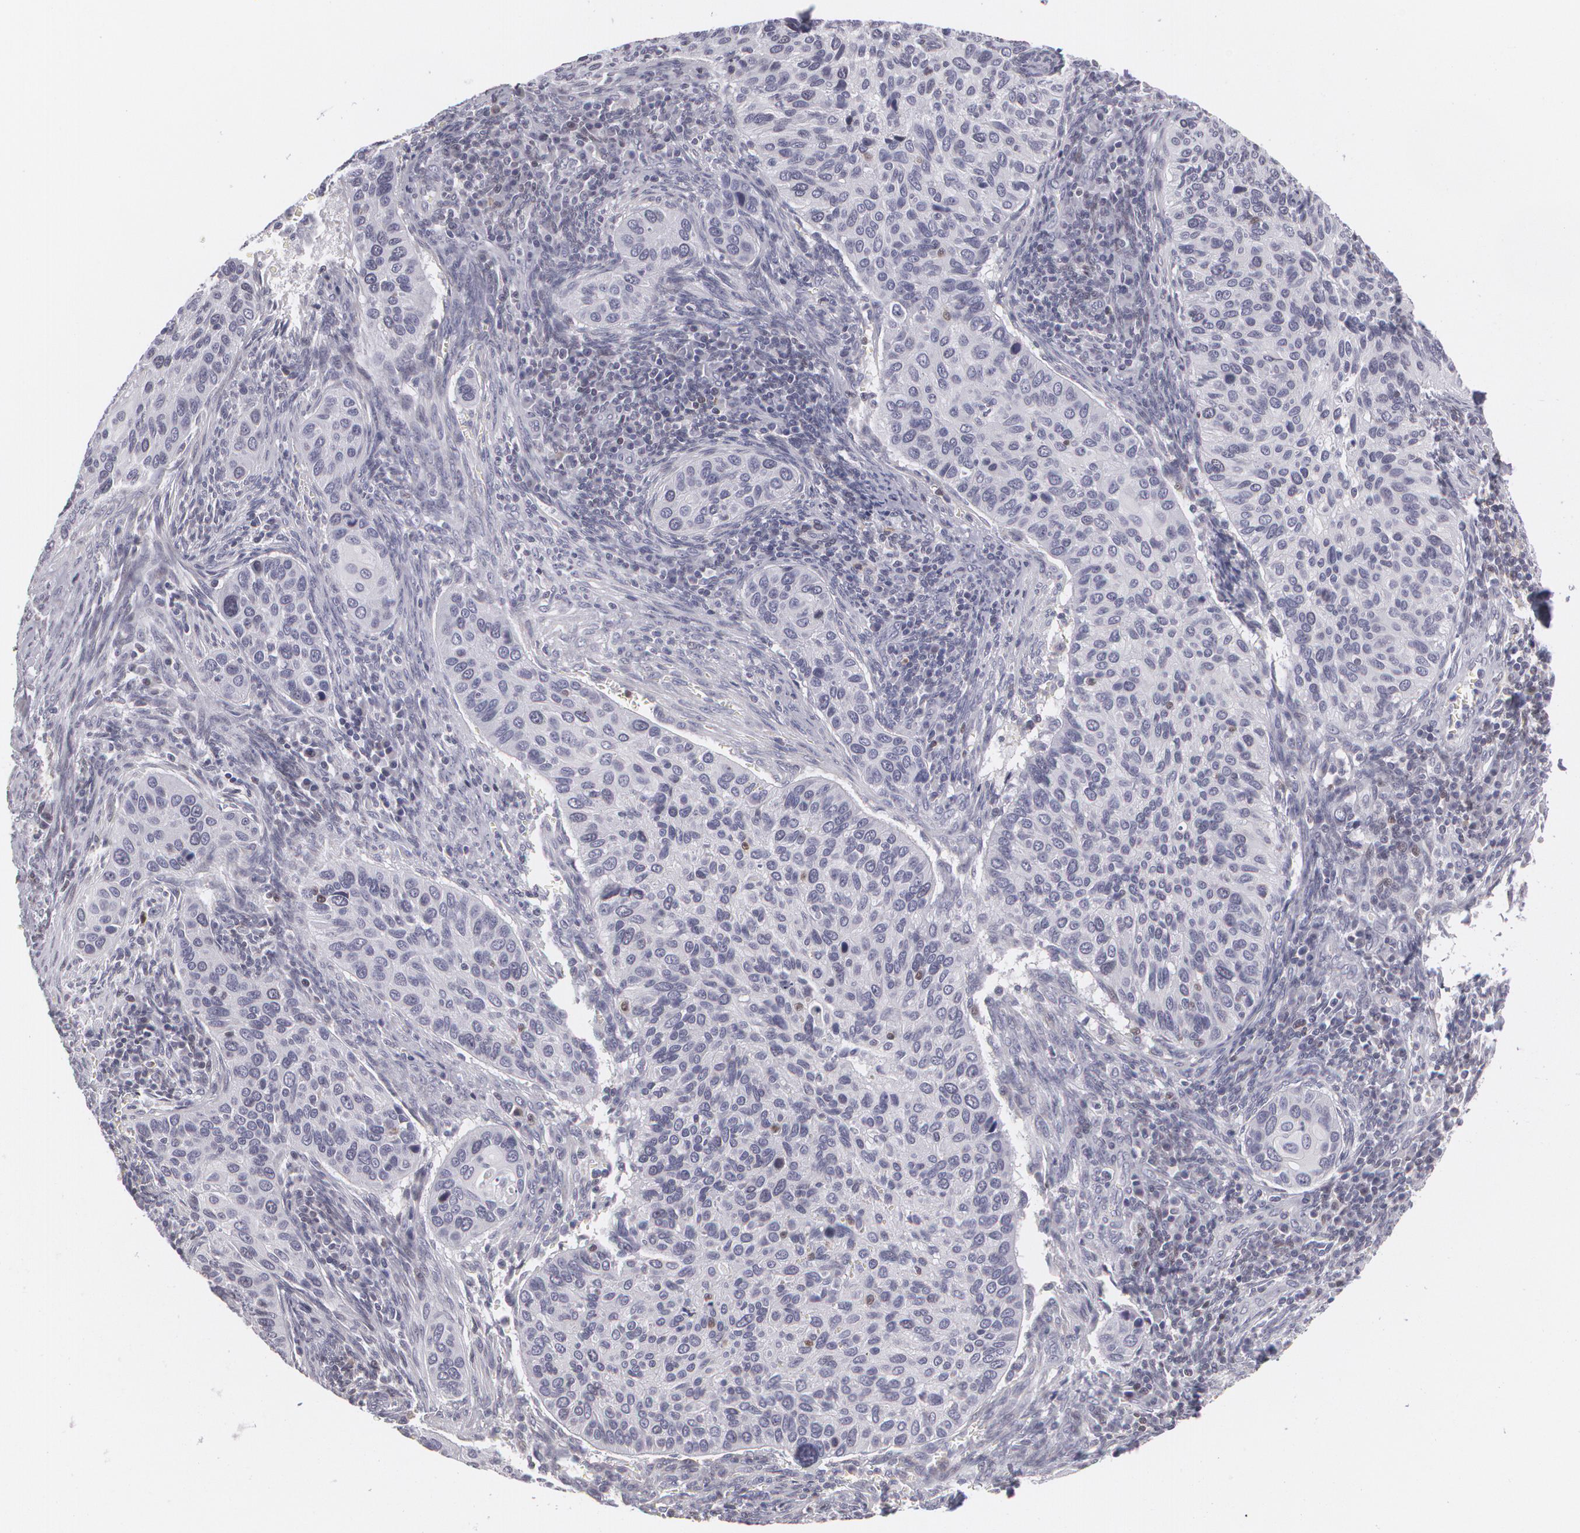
{"staining": {"intensity": "negative", "quantity": "none", "location": "none"}, "tissue": "cervical cancer", "cell_type": "Tumor cells", "image_type": "cancer", "snomed": [{"axis": "morphology", "description": "Adenocarcinoma, NOS"}, {"axis": "topography", "description": "Cervix"}], "caption": "Cervical adenocarcinoma was stained to show a protein in brown. There is no significant staining in tumor cells. (DAB immunohistochemistry with hematoxylin counter stain).", "gene": "ZBTB16", "patient": {"sex": "female", "age": 29}}